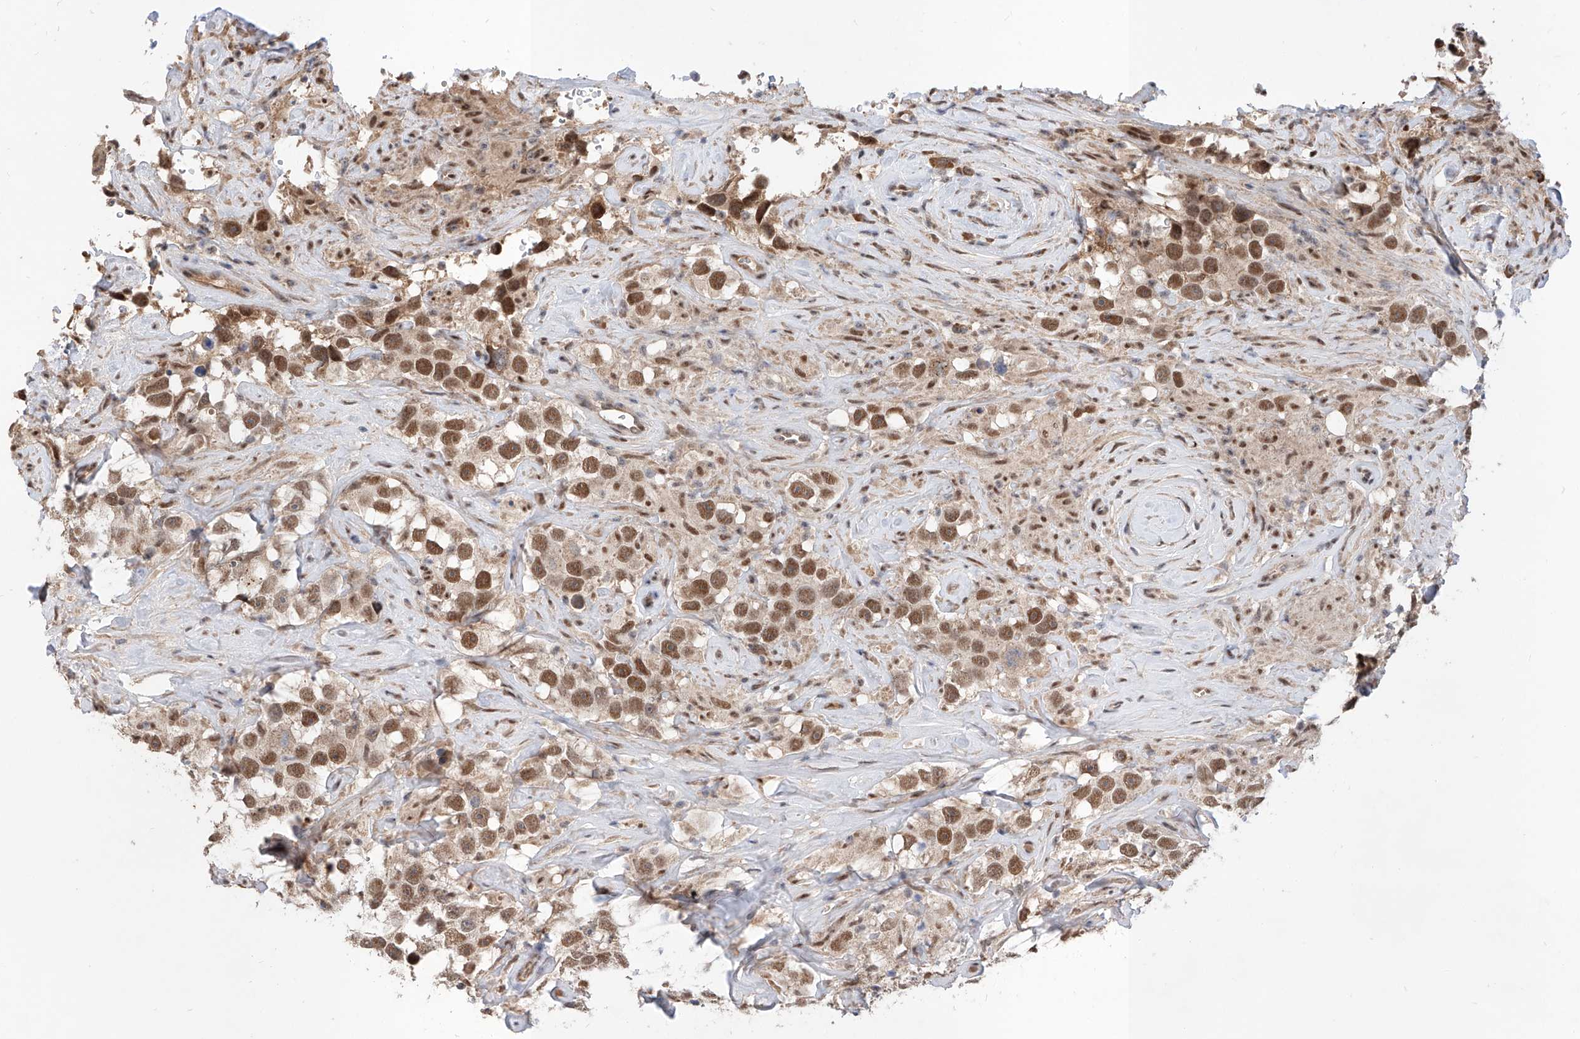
{"staining": {"intensity": "moderate", "quantity": ">75%", "location": "nuclear"}, "tissue": "testis cancer", "cell_type": "Tumor cells", "image_type": "cancer", "snomed": [{"axis": "morphology", "description": "Seminoma, NOS"}, {"axis": "topography", "description": "Testis"}], "caption": "IHC of human seminoma (testis) exhibits medium levels of moderate nuclear expression in approximately >75% of tumor cells.", "gene": "CARMIL3", "patient": {"sex": "male", "age": 49}}